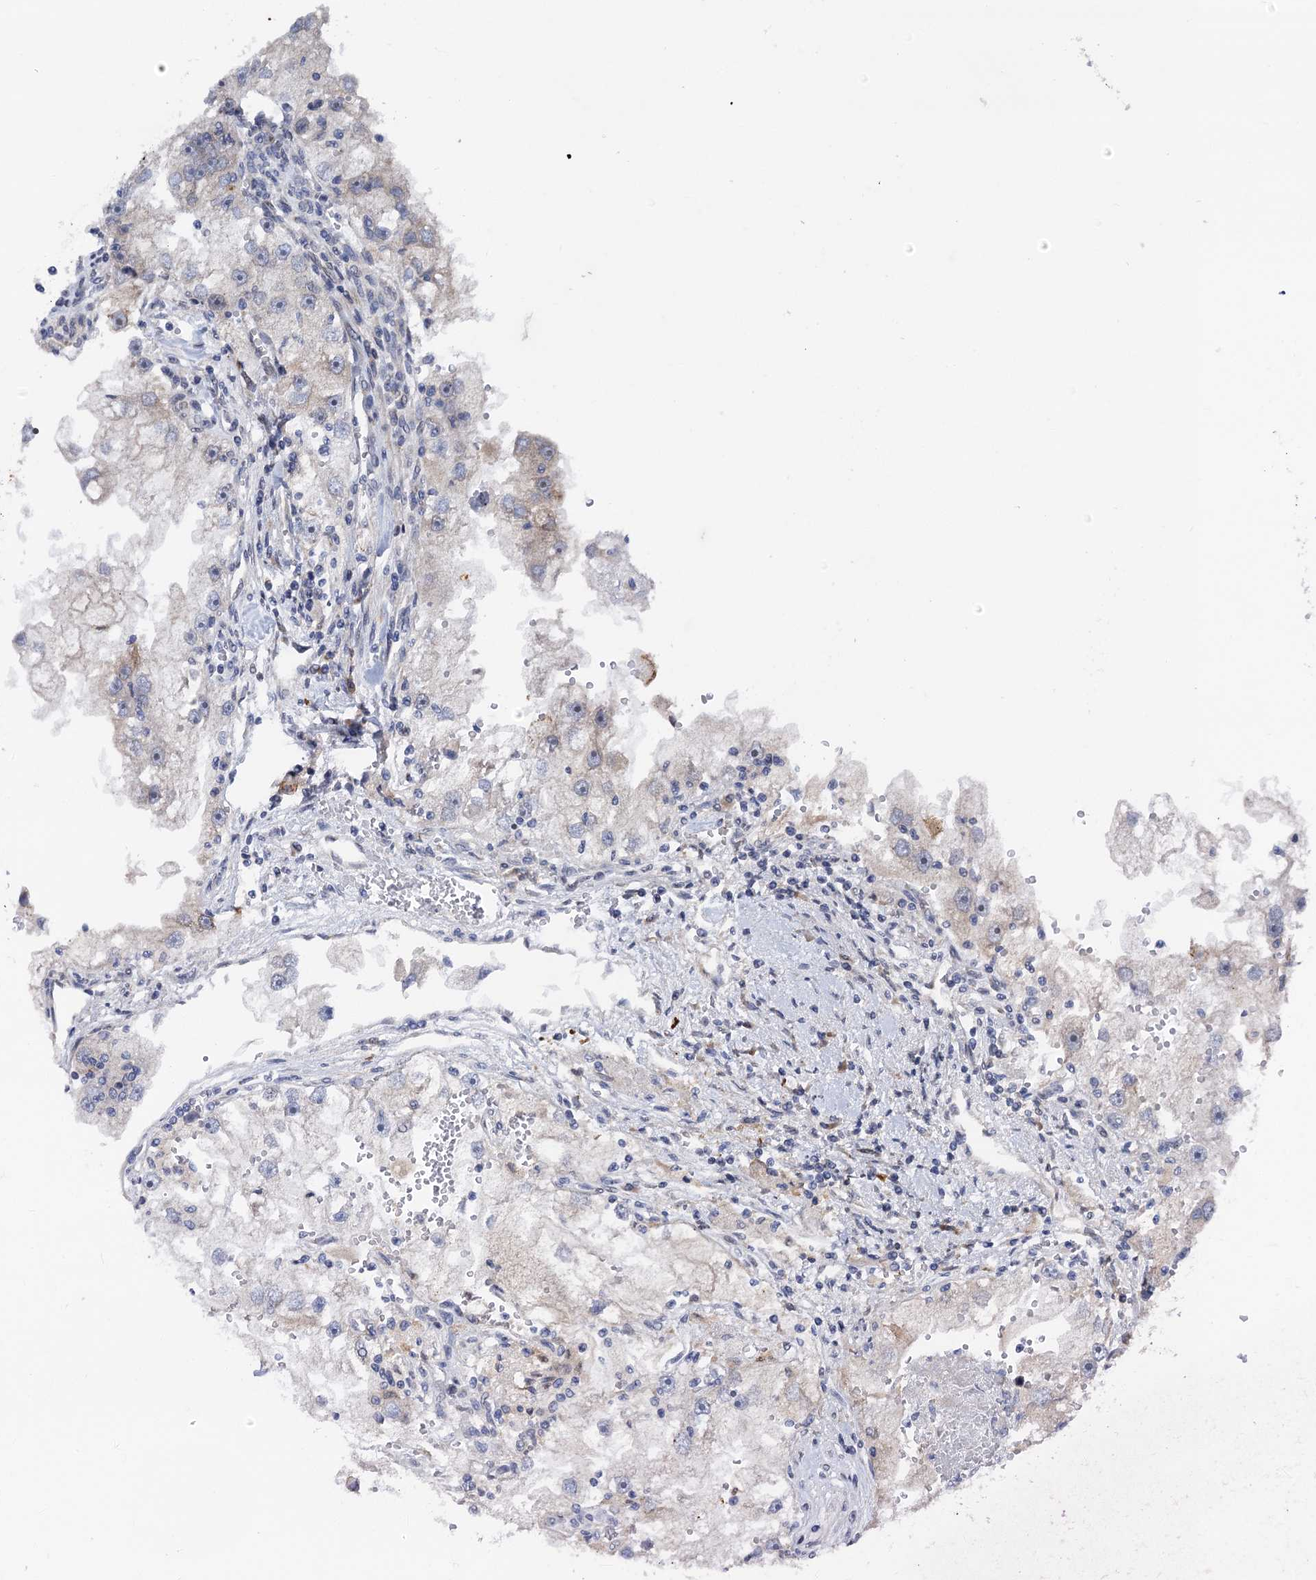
{"staining": {"intensity": "negative", "quantity": "none", "location": "none"}, "tissue": "renal cancer", "cell_type": "Tumor cells", "image_type": "cancer", "snomed": [{"axis": "morphology", "description": "Adenocarcinoma, NOS"}, {"axis": "topography", "description": "Kidney"}], "caption": "Photomicrograph shows no protein staining in tumor cells of renal cancer (adenocarcinoma) tissue.", "gene": "QPCTL", "patient": {"sex": "male", "age": 63}}